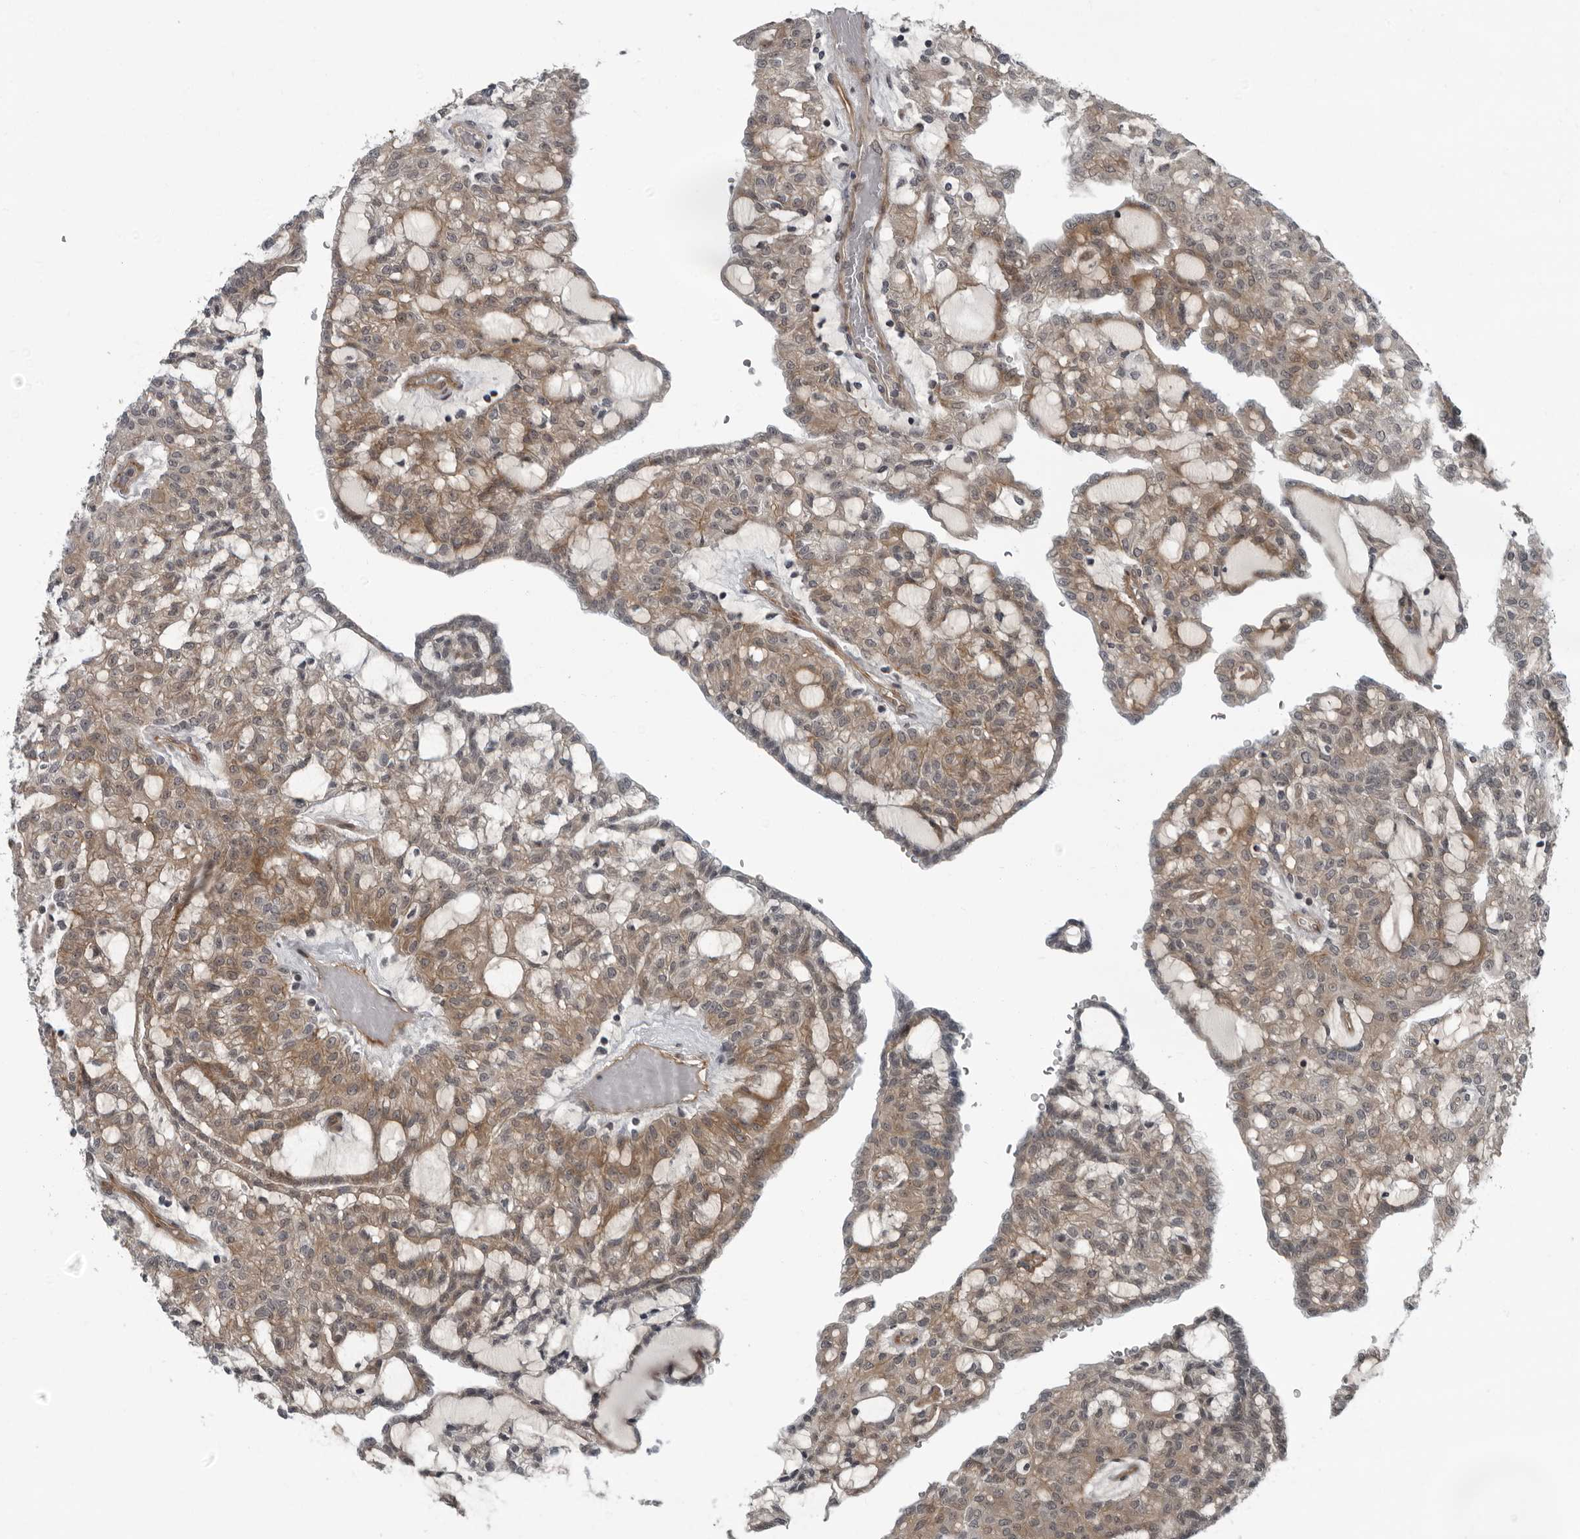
{"staining": {"intensity": "weak", "quantity": ">75%", "location": "cytoplasmic/membranous"}, "tissue": "renal cancer", "cell_type": "Tumor cells", "image_type": "cancer", "snomed": [{"axis": "morphology", "description": "Adenocarcinoma, NOS"}, {"axis": "topography", "description": "Kidney"}], "caption": "Immunohistochemistry staining of adenocarcinoma (renal), which demonstrates low levels of weak cytoplasmic/membranous positivity in about >75% of tumor cells indicating weak cytoplasmic/membranous protein positivity. The staining was performed using DAB (3,3'-diaminobenzidine) (brown) for protein detection and nuclei were counterstained in hematoxylin (blue).", "gene": "FAM102B", "patient": {"sex": "male", "age": 63}}